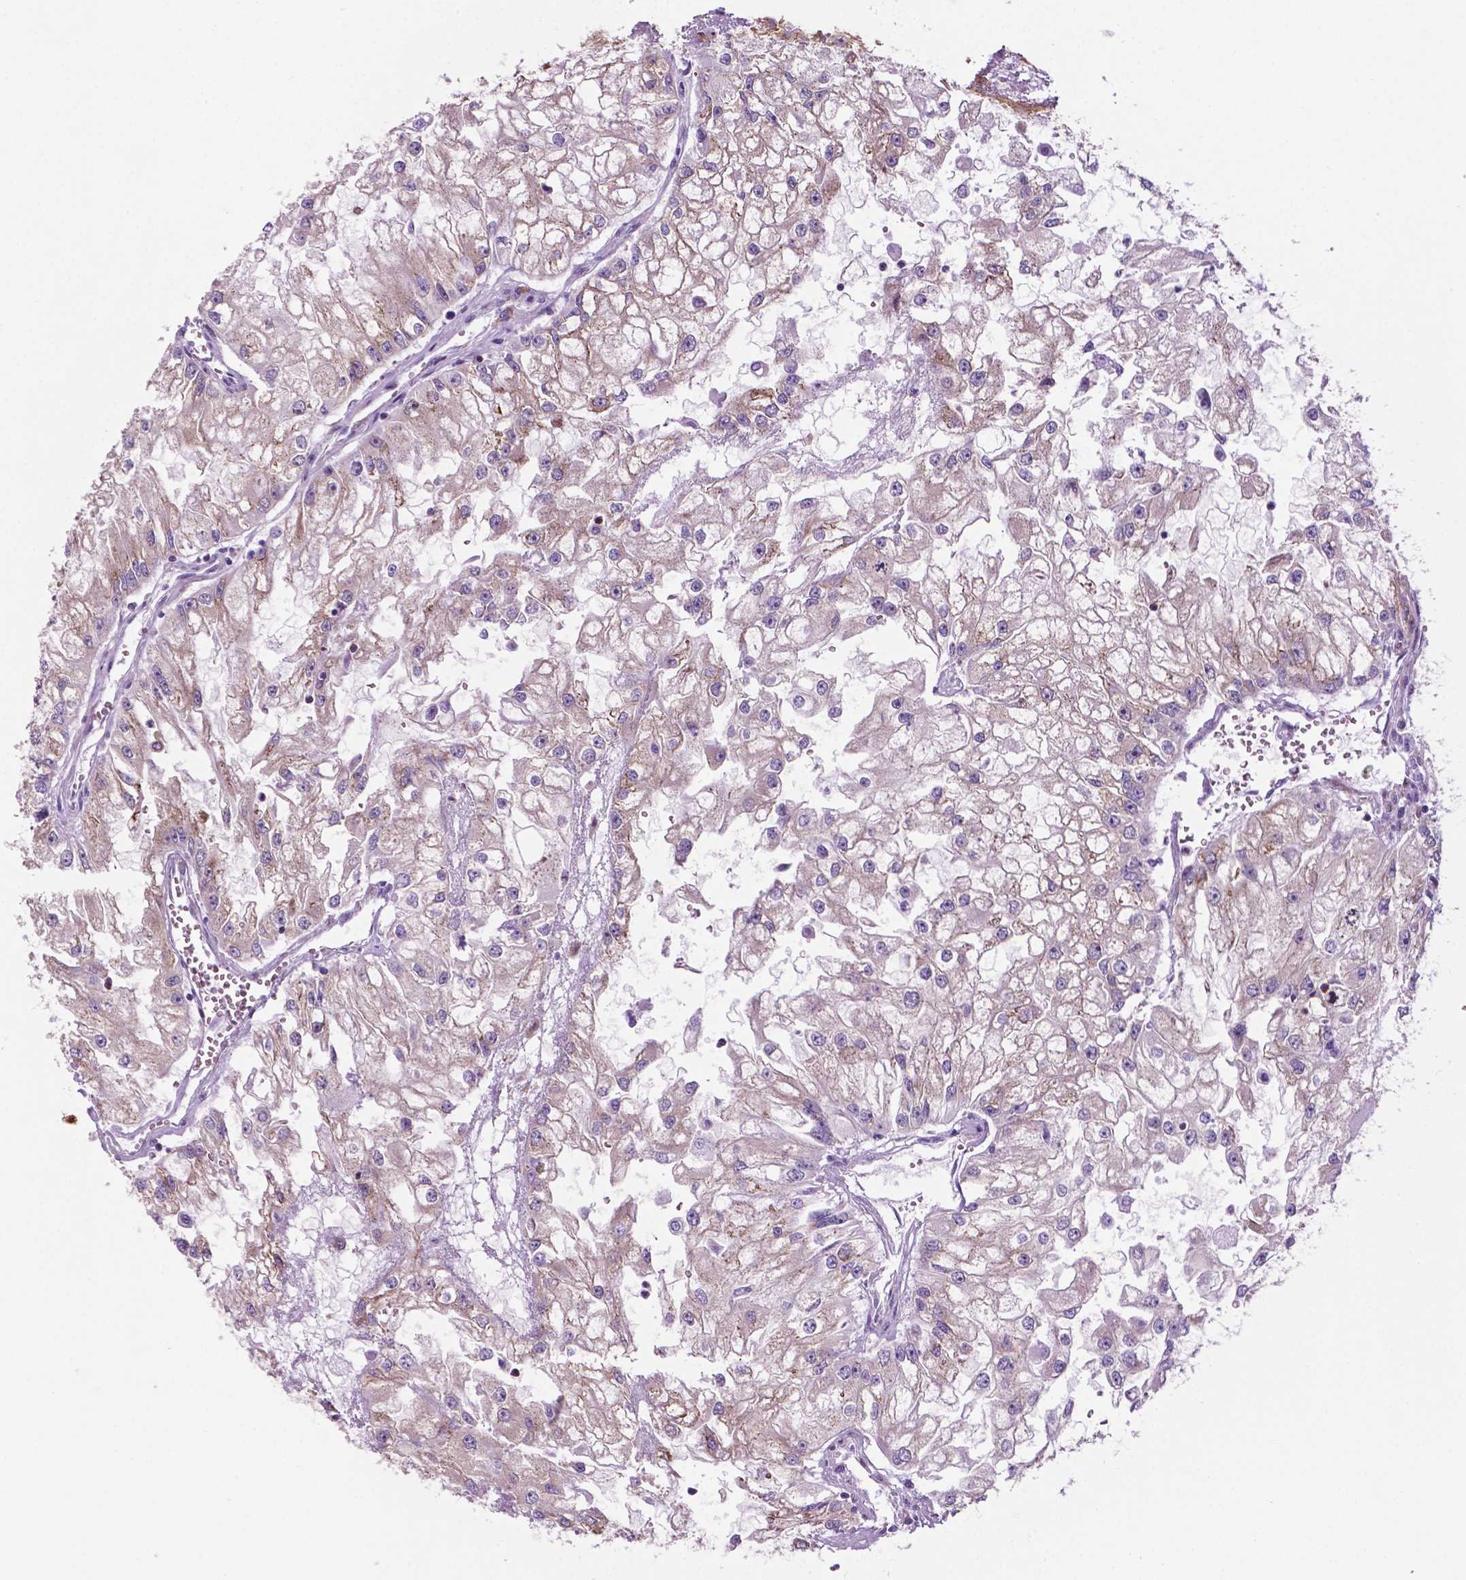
{"staining": {"intensity": "weak", "quantity": "25%-75%", "location": "cytoplasmic/membranous"}, "tissue": "renal cancer", "cell_type": "Tumor cells", "image_type": "cancer", "snomed": [{"axis": "morphology", "description": "Adenocarcinoma, NOS"}, {"axis": "topography", "description": "Kidney"}], "caption": "Human renal cancer stained with a brown dye demonstrates weak cytoplasmic/membranous positive expression in about 25%-75% of tumor cells.", "gene": "RPL29", "patient": {"sex": "male", "age": 59}}